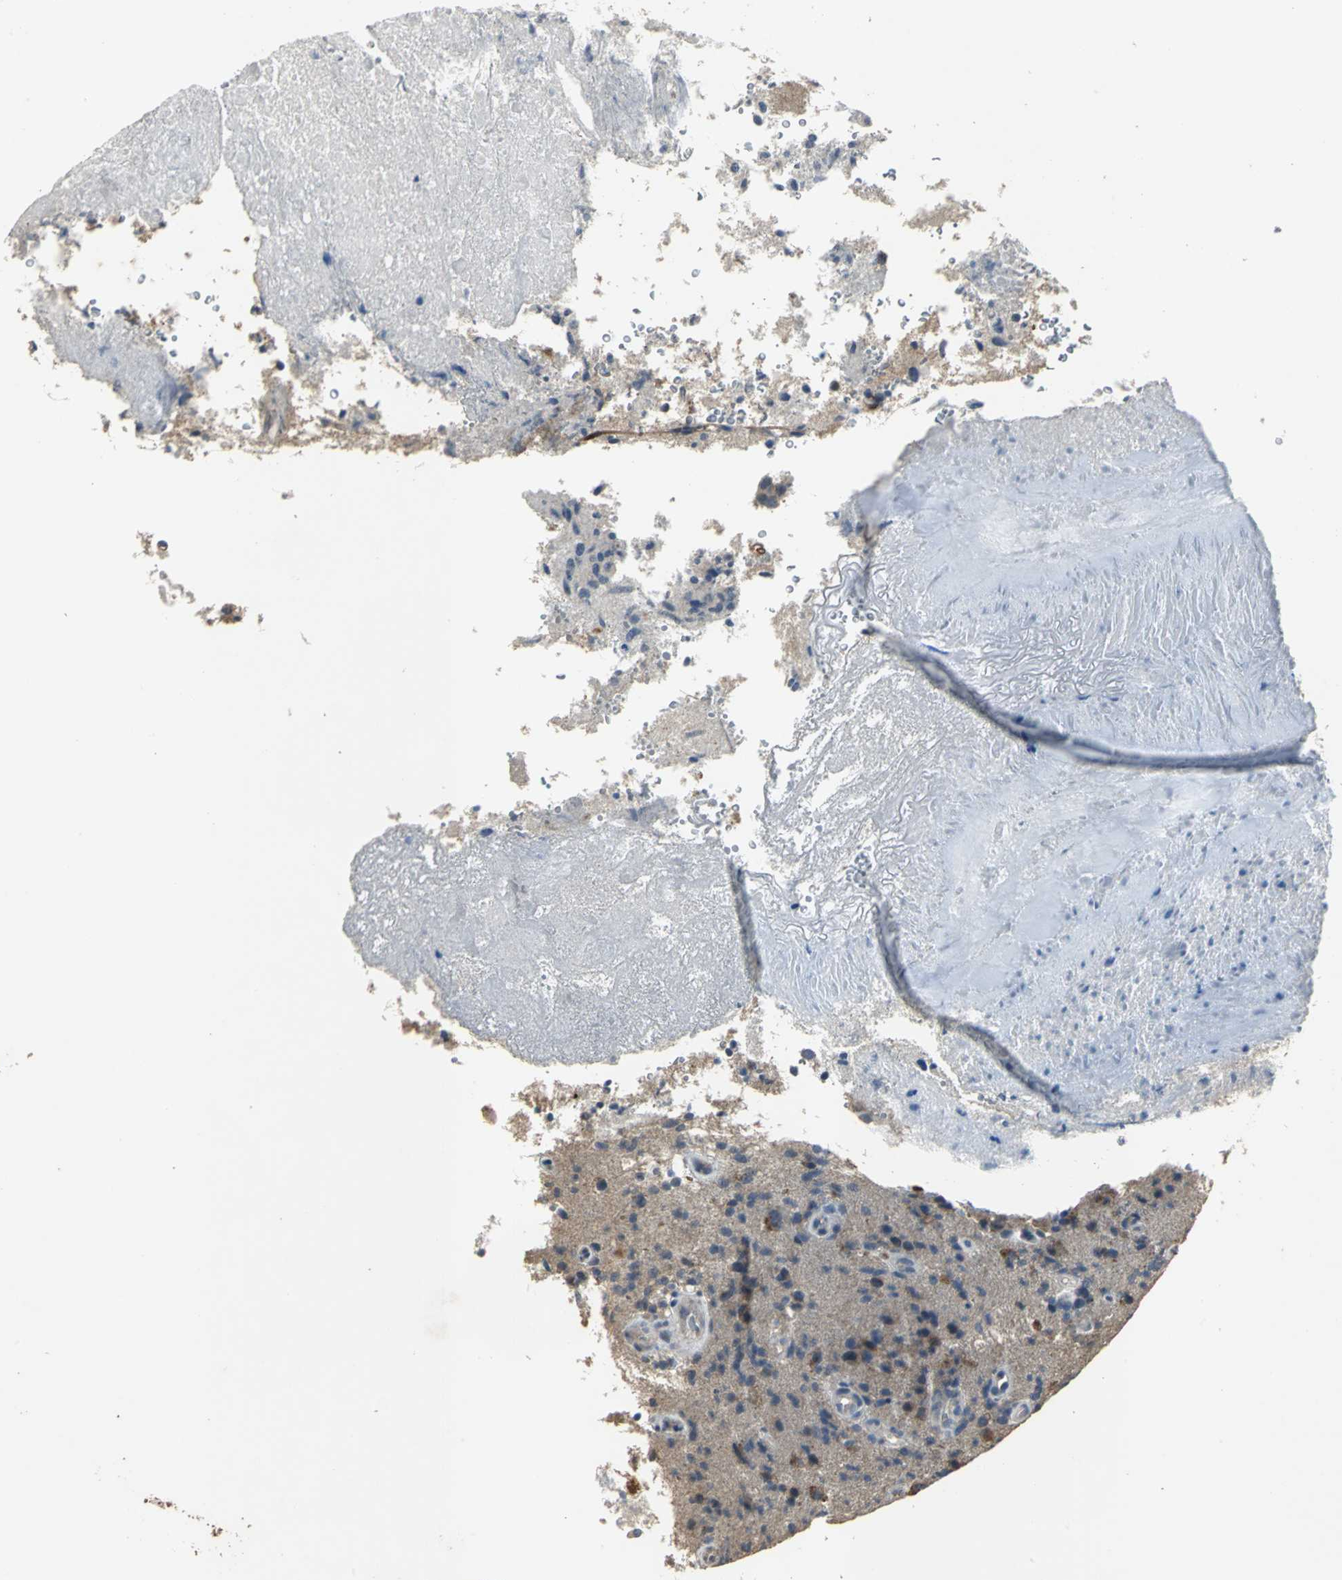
{"staining": {"intensity": "negative", "quantity": "none", "location": "none"}, "tissue": "glioma", "cell_type": "Tumor cells", "image_type": "cancer", "snomed": [{"axis": "morphology", "description": "Normal tissue, NOS"}, {"axis": "morphology", "description": "Glioma, malignant, High grade"}, {"axis": "topography", "description": "Cerebral cortex"}], "caption": "IHC image of neoplastic tissue: human malignant glioma (high-grade) stained with DAB demonstrates no significant protein expression in tumor cells.", "gene": "OCLN", "patient": {"sex": "male", "age": 75}}